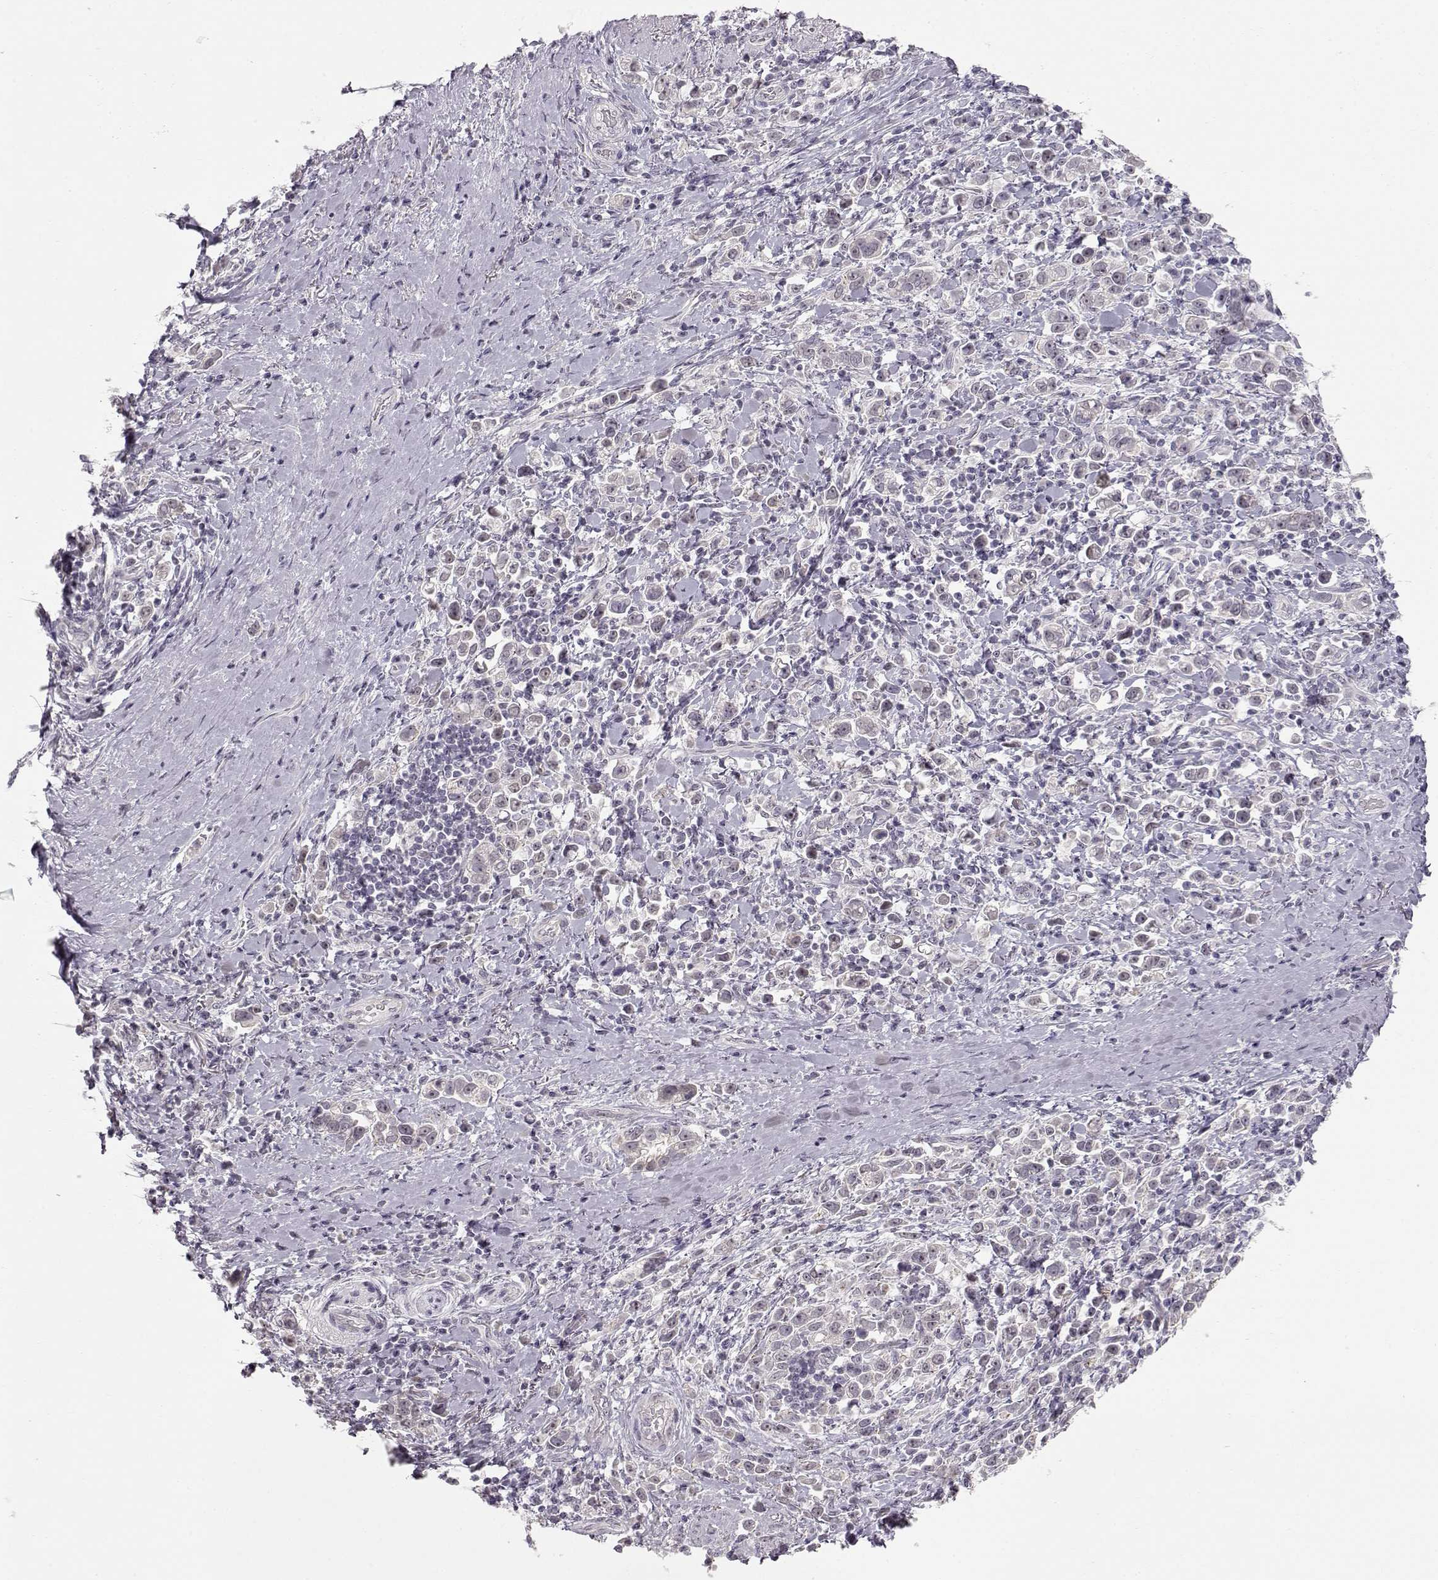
{"staining": {"intensity": "negative", "quantity": "none", "location": "none"}, "tissue": "stomach cancer", "cell_type": "Tumor cells", "image_type": "cancer", "snomed": [{"axis": "morphology", "description": "Adenocarcinoma, NOS"}, {"axis": "topography", "description": "Stomach"}], "caption": "A high-resolution micrograph shows immunohistochemistry (IHC) staining of adenocarcinoma (stomach), which demonstrates no significant staining in tumor cells. Brightfield microscopy of IHC stained with DAB (3,3'-diaminobenzidine) (brown) and hematoxylin (blue), captured at high magnification.", "gene": "FAM205A", "patient": {"sex": "male", "age": 93}}